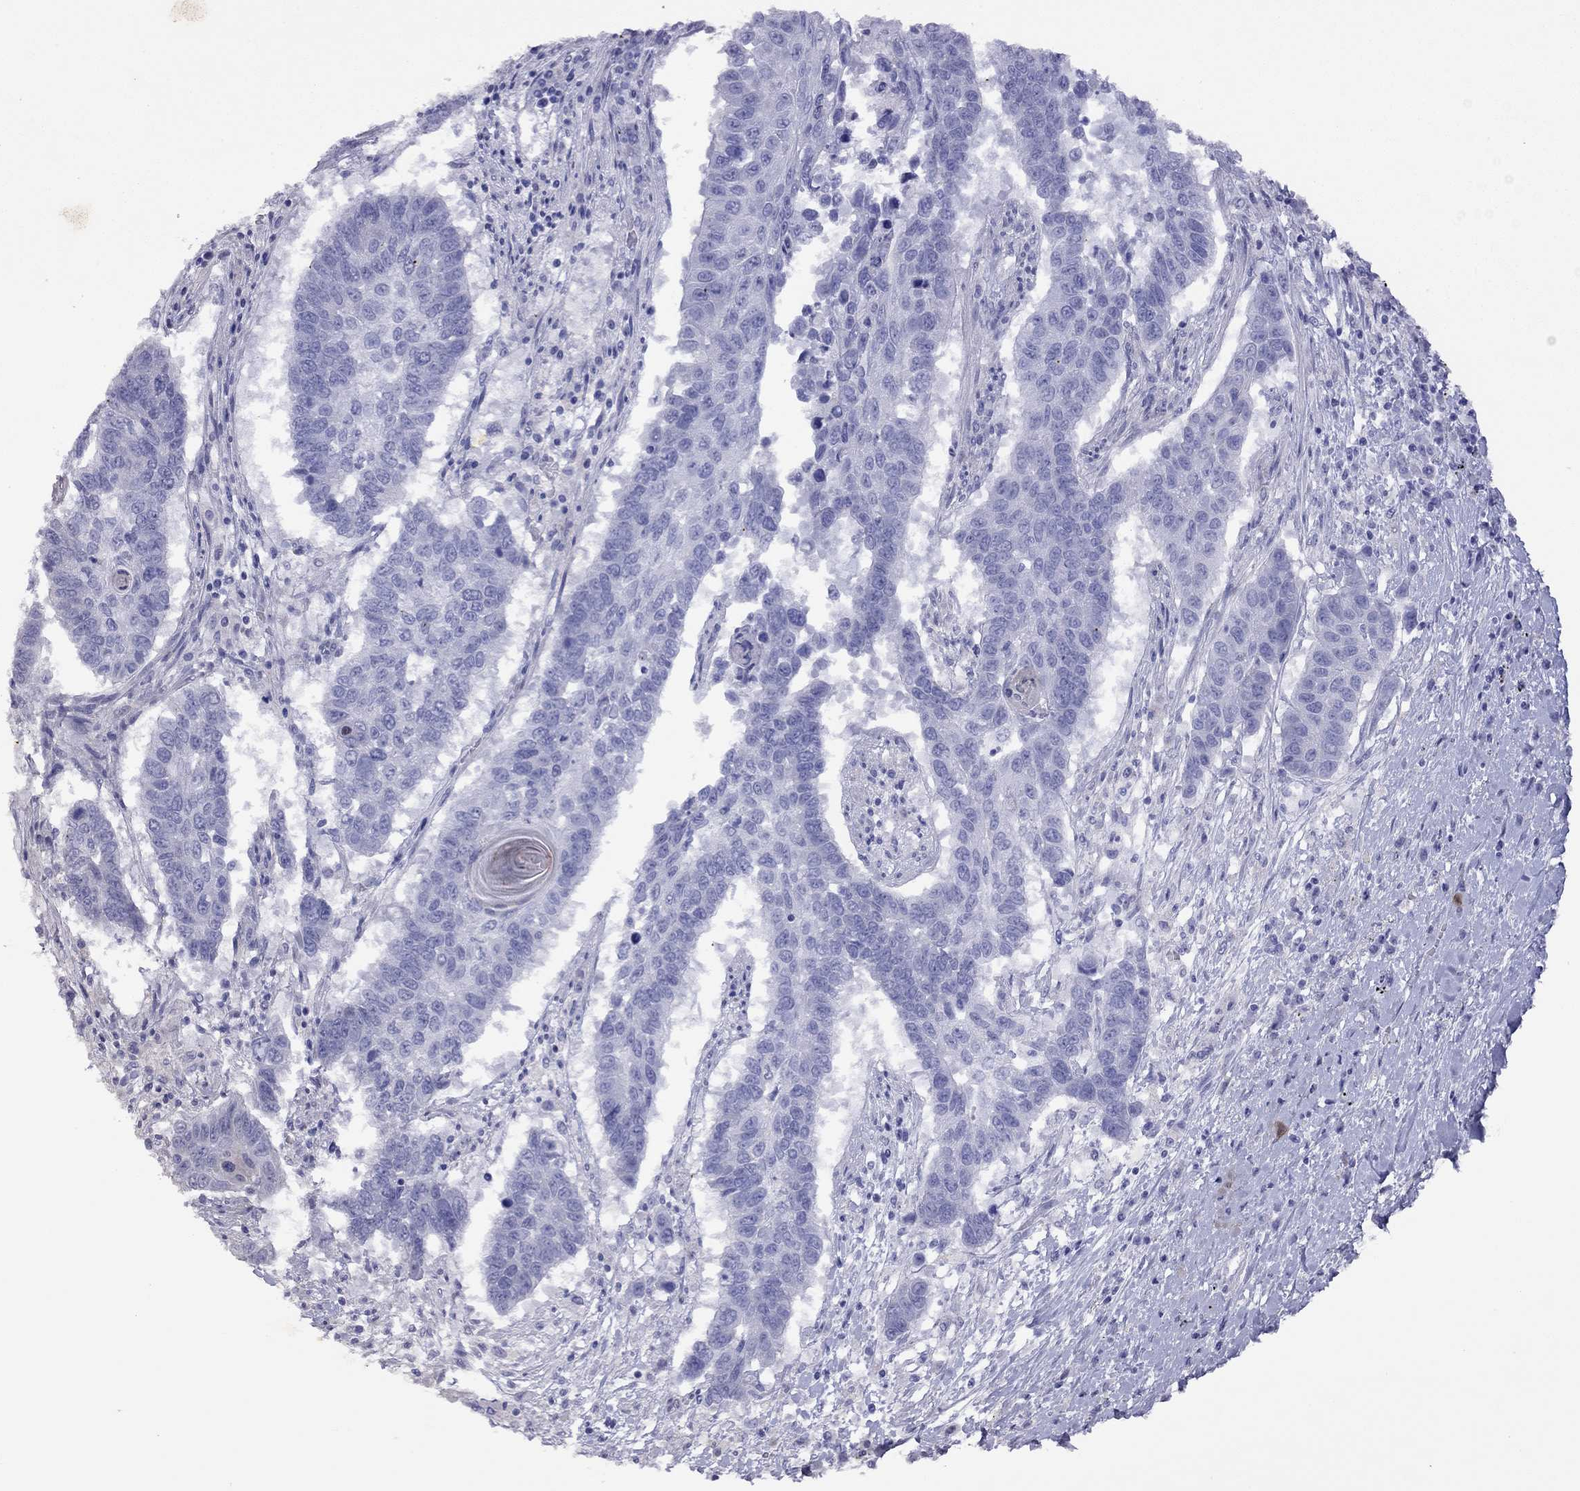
{"staining": {"intensity": "negative", "quantity": "none", "location": "none"}, "tissue": "lung cancer", "cell_type": "Tumor cells", "image_type": "cancer", "snomed": [{"axis": "morphology", "description": "Squamous cell carcinoma, NOS"}, {"axis": "topography", "description": "Lung"}], "caption": "Immunohistochemistry image of neoplastic tissue: squamous cell carcinoma (lung) stained with DAB (3,3'-diaminobenzidine) reveals no significant protein expression in tumor cells.", "gene": "SLC30A8", "patient": {"sex": "male", "age": 73}}